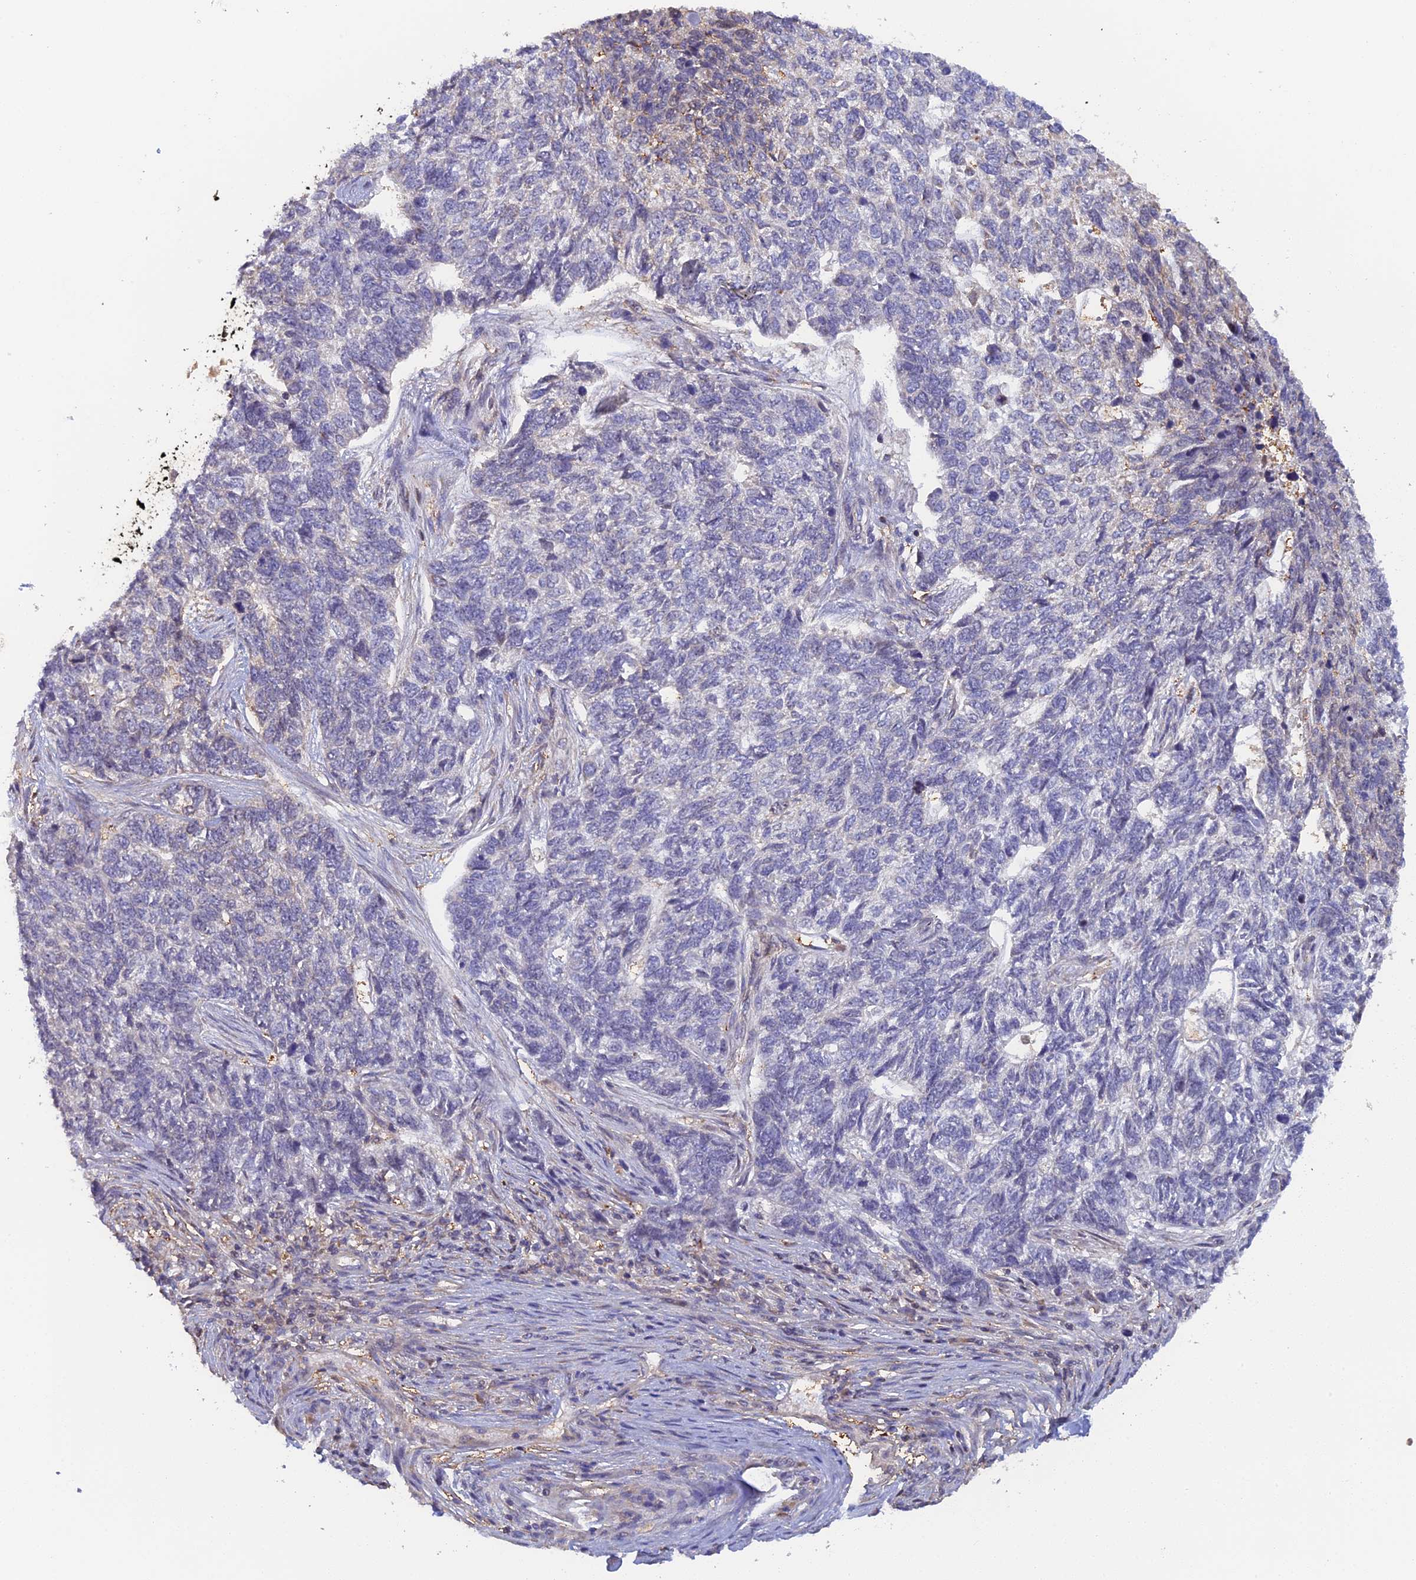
{"staining": {"intensity": "negative", "quantity": "none", "location": "none"}, "tissue": "skin cancer", "cell_type": "Tumor cells", "image_type": "cancer", "snomed": [{"axis": "morphology", "description": "Basal cell carcinoma"}, {"axis": "topography", "description": "Skin"}], "caption": "An IHC photomicrograph of skin cancer (basal cell carcinoma) is shown. There is no staining in tumor cells of skin cancer (basal cell carcinoma).", "gene": "FAM98C", "patient": {"sex": "female", "age": 65}}